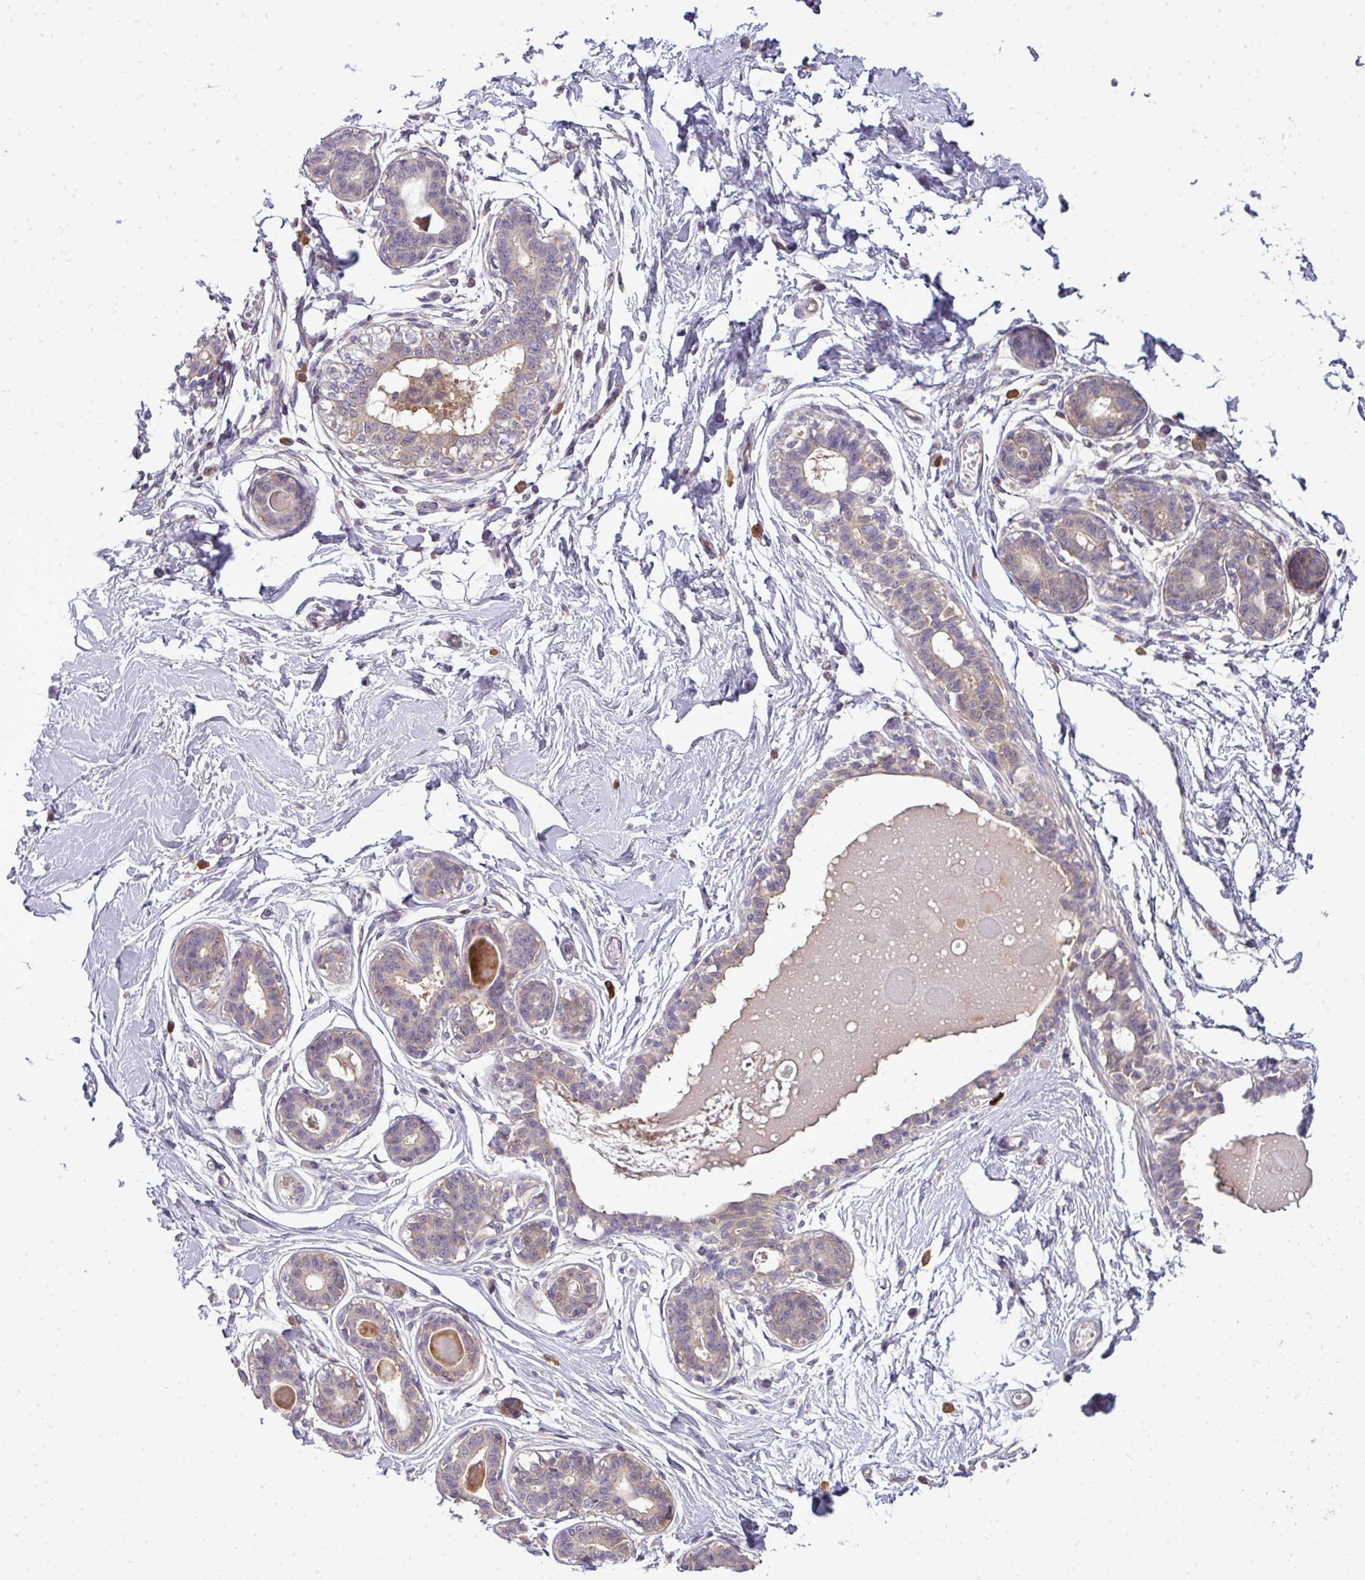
{"staining": {"intensity": "negative", "quantity": "none", "location": "none"}, "tissue": "breast", "cell_type": "Adipocytes", "image_type": "normal", "snomed": [{"axis": "morphology", "description": "Normal tissue, NOS"}, {"axis": "topography", "description": "Breast"}], "caption": "The photomicrograph demonstrates no staining of adipocytes in benign breast. The staining is performed using DAB brown chromogen with nuclei counter-stained in using hematoxylin.", "gene": "STAT5A", "patient": {"sex": "female", "age": 45}}